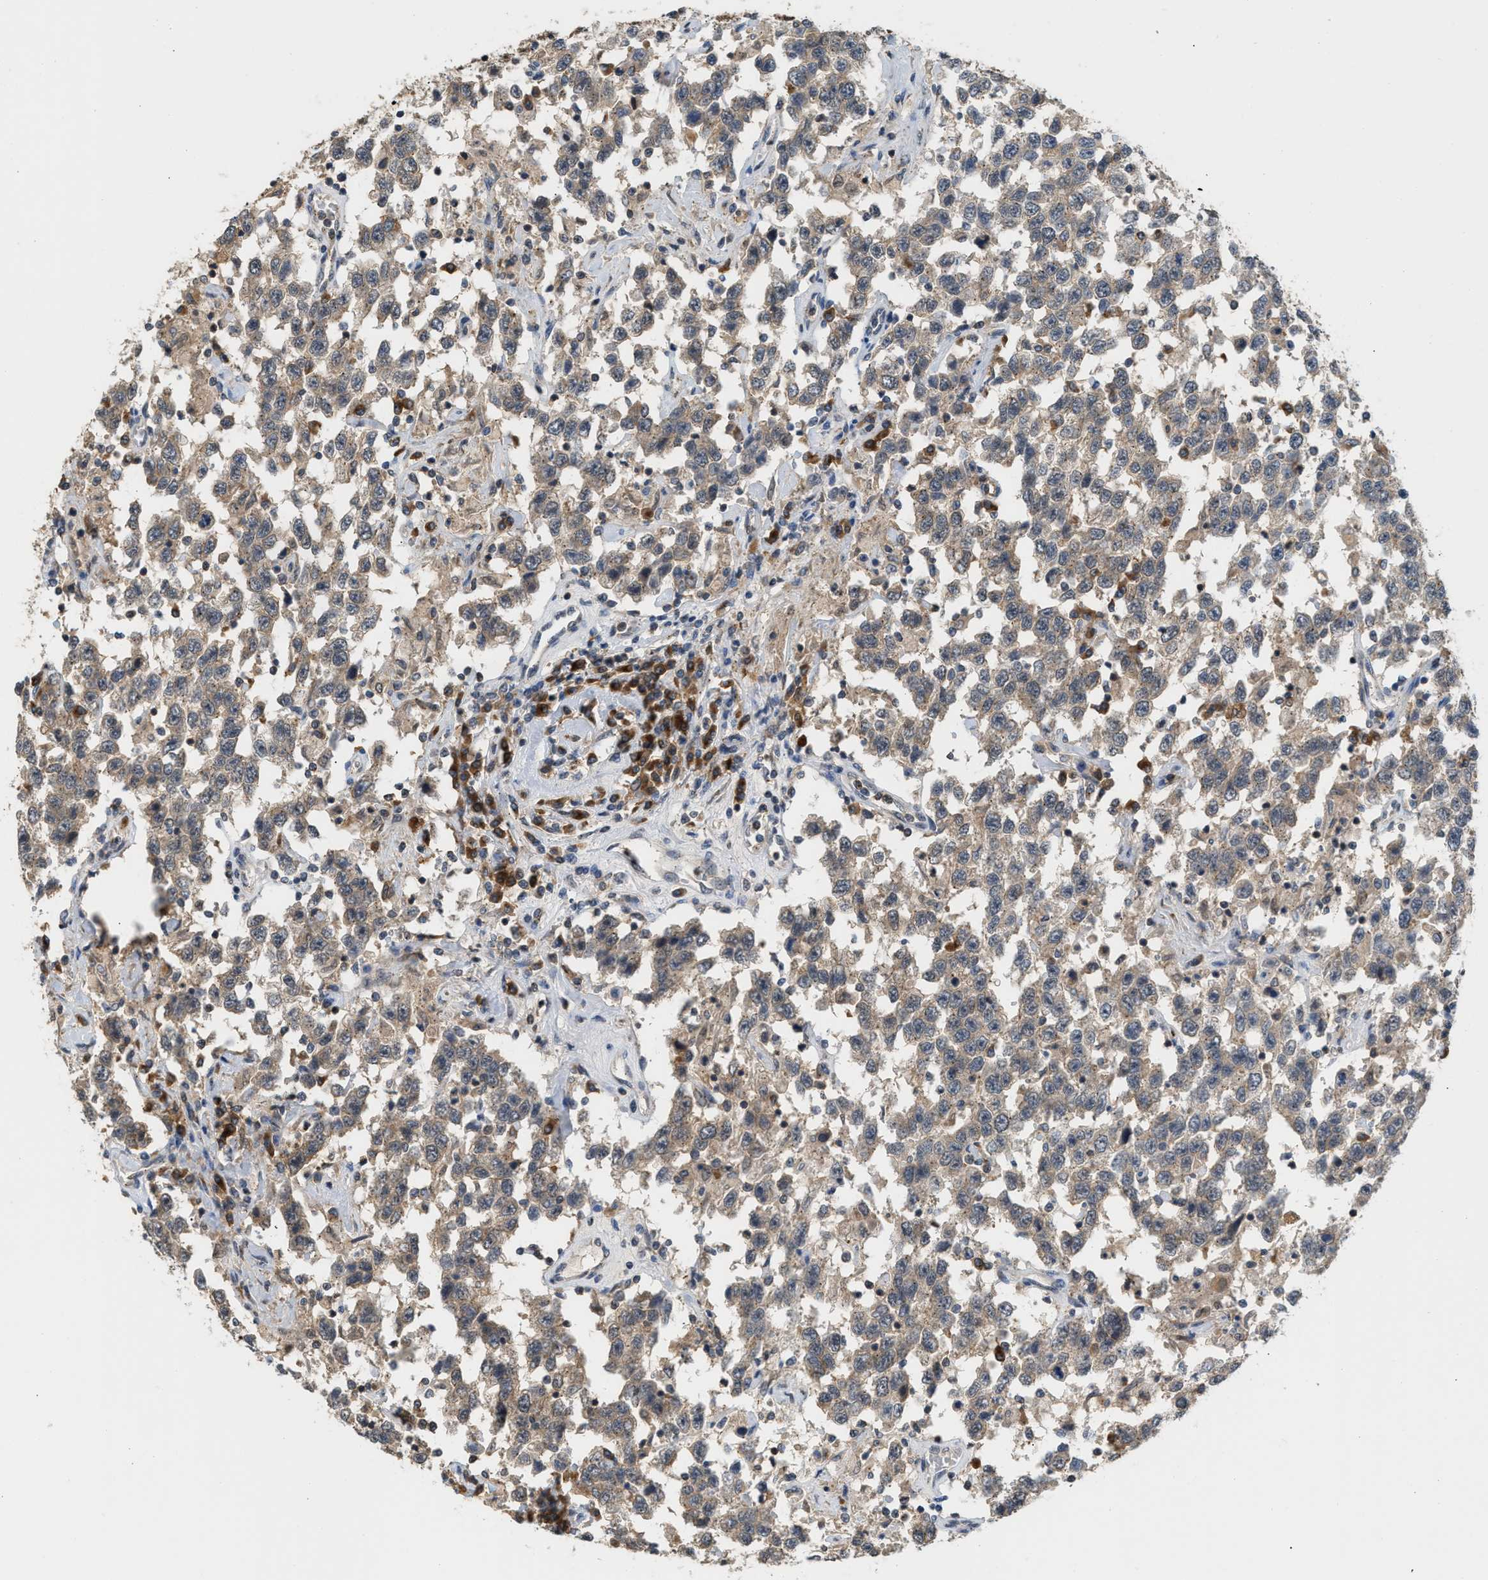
{"staining": {"intensity": "weak", "quantity": ">75%", "location": "cytoplasmic/membranous"}, "tissue": "testis cancer", "cell_type": "Tumor cells", "image_type": "cancer", "snomed": [{"axis": "morphology", "description": "Seminoma, NOS"}, {"axis": "topography", "description": "Testis"}], "caption": "High-power microscopy captured an IHC micrograph of testis cancer, revealing weak cytoplasmic/membranous positivity in about >75% of tumor cells.", "gene": "MAP2K5", "patient": {"sex": "male", "age": 41}}